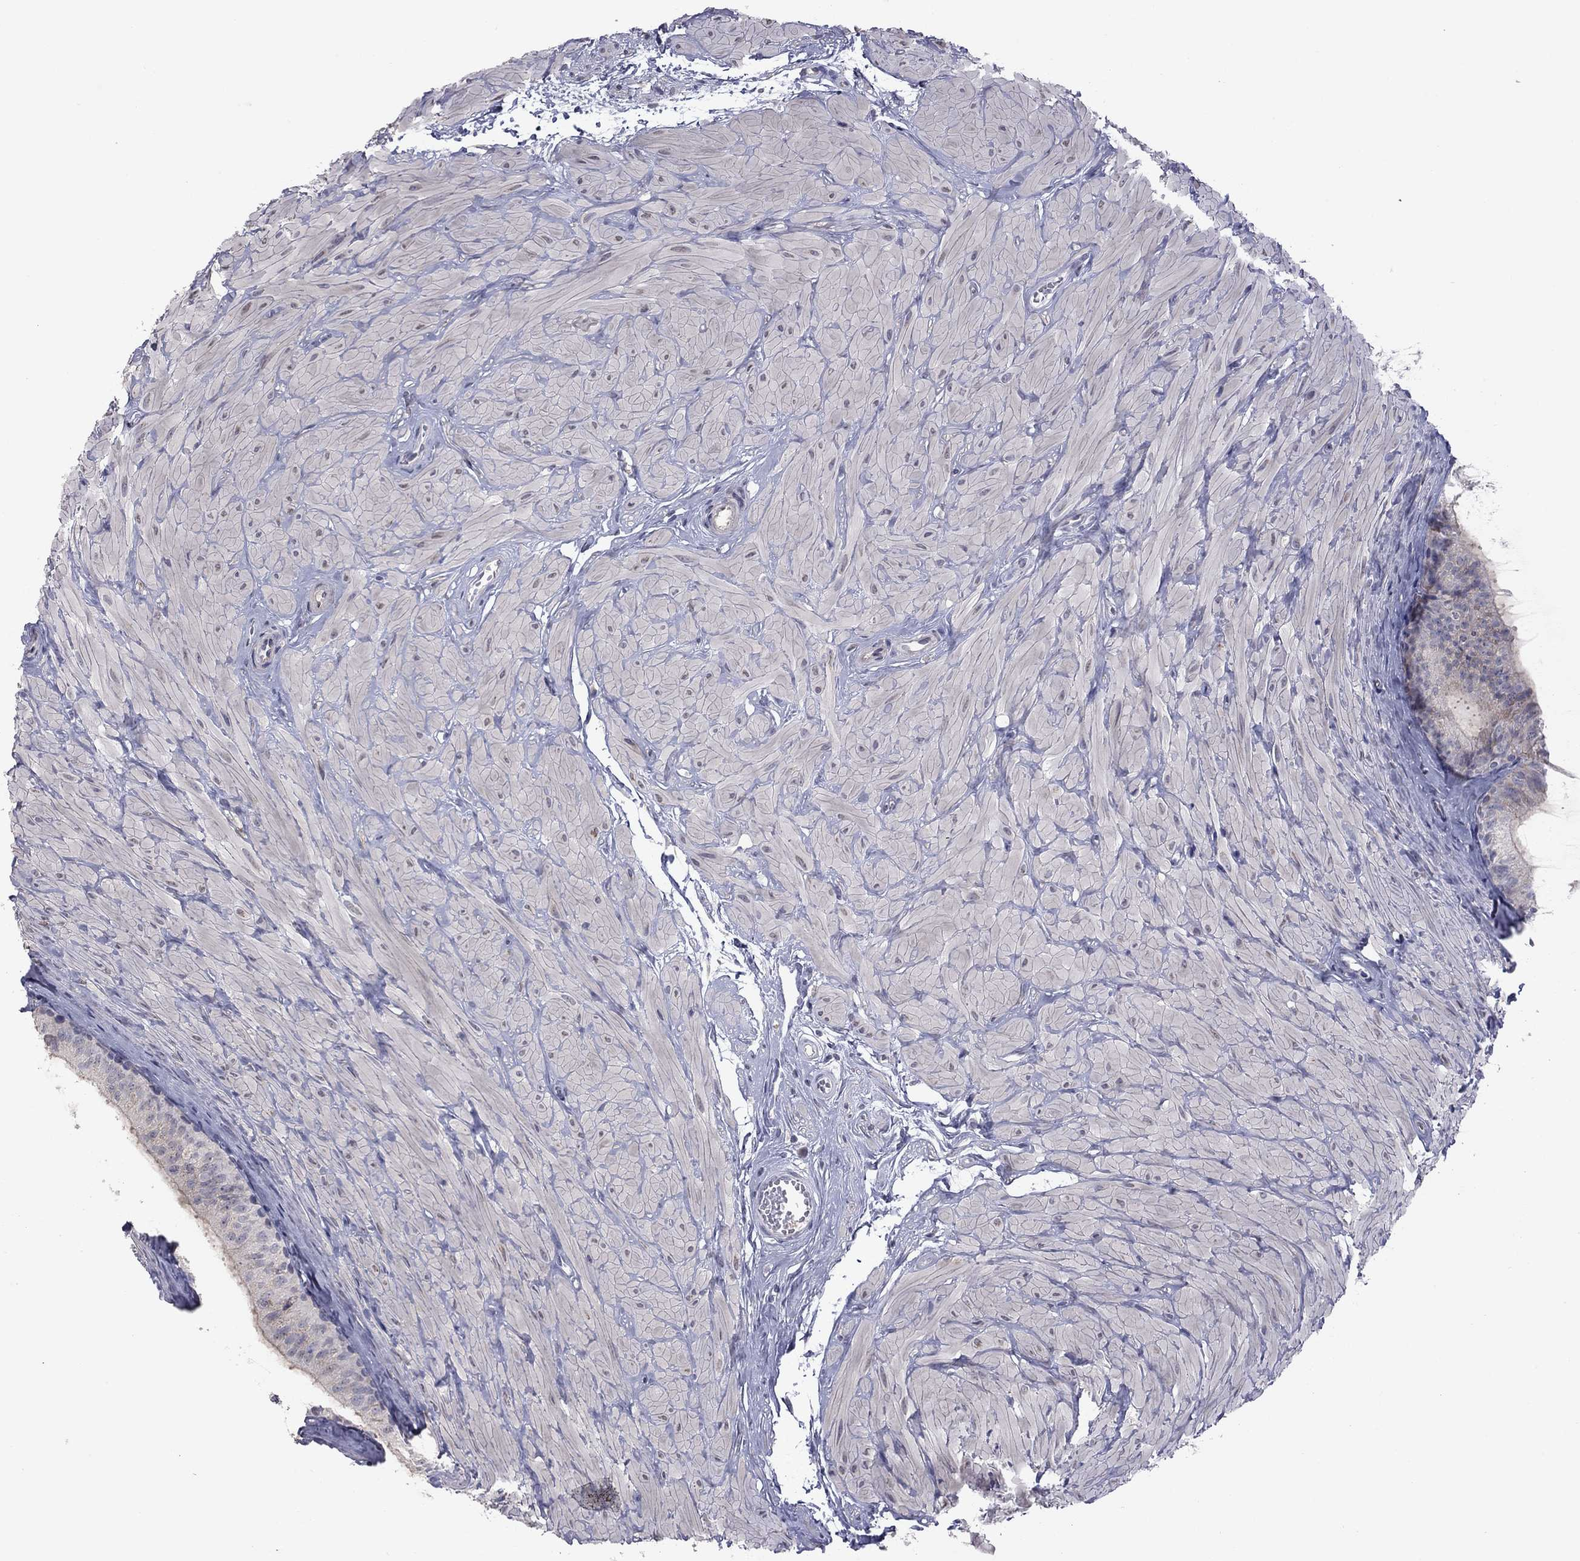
{"staining": {"intensity": "negative", "quantity": "none", "location": "none"}, "tissue": "epididymis", "cell_type": "Glandular cells", "image_type": "normal", "snomed": [{"axis": "morphology", "description": "Normal tissue, NOS"}, {"axis": "topography", "description": "Epididymis"}, {"axis": "topography", "description": "Vas deferens"}], "caption": "High power microscopy photomicrograph of an immunohistochemistry (IHC) image of normal epididymis, revealing no significant staining in glandular cells.", "gene": "PRRT2", "patient": {"sex": "male", "age": 23}}